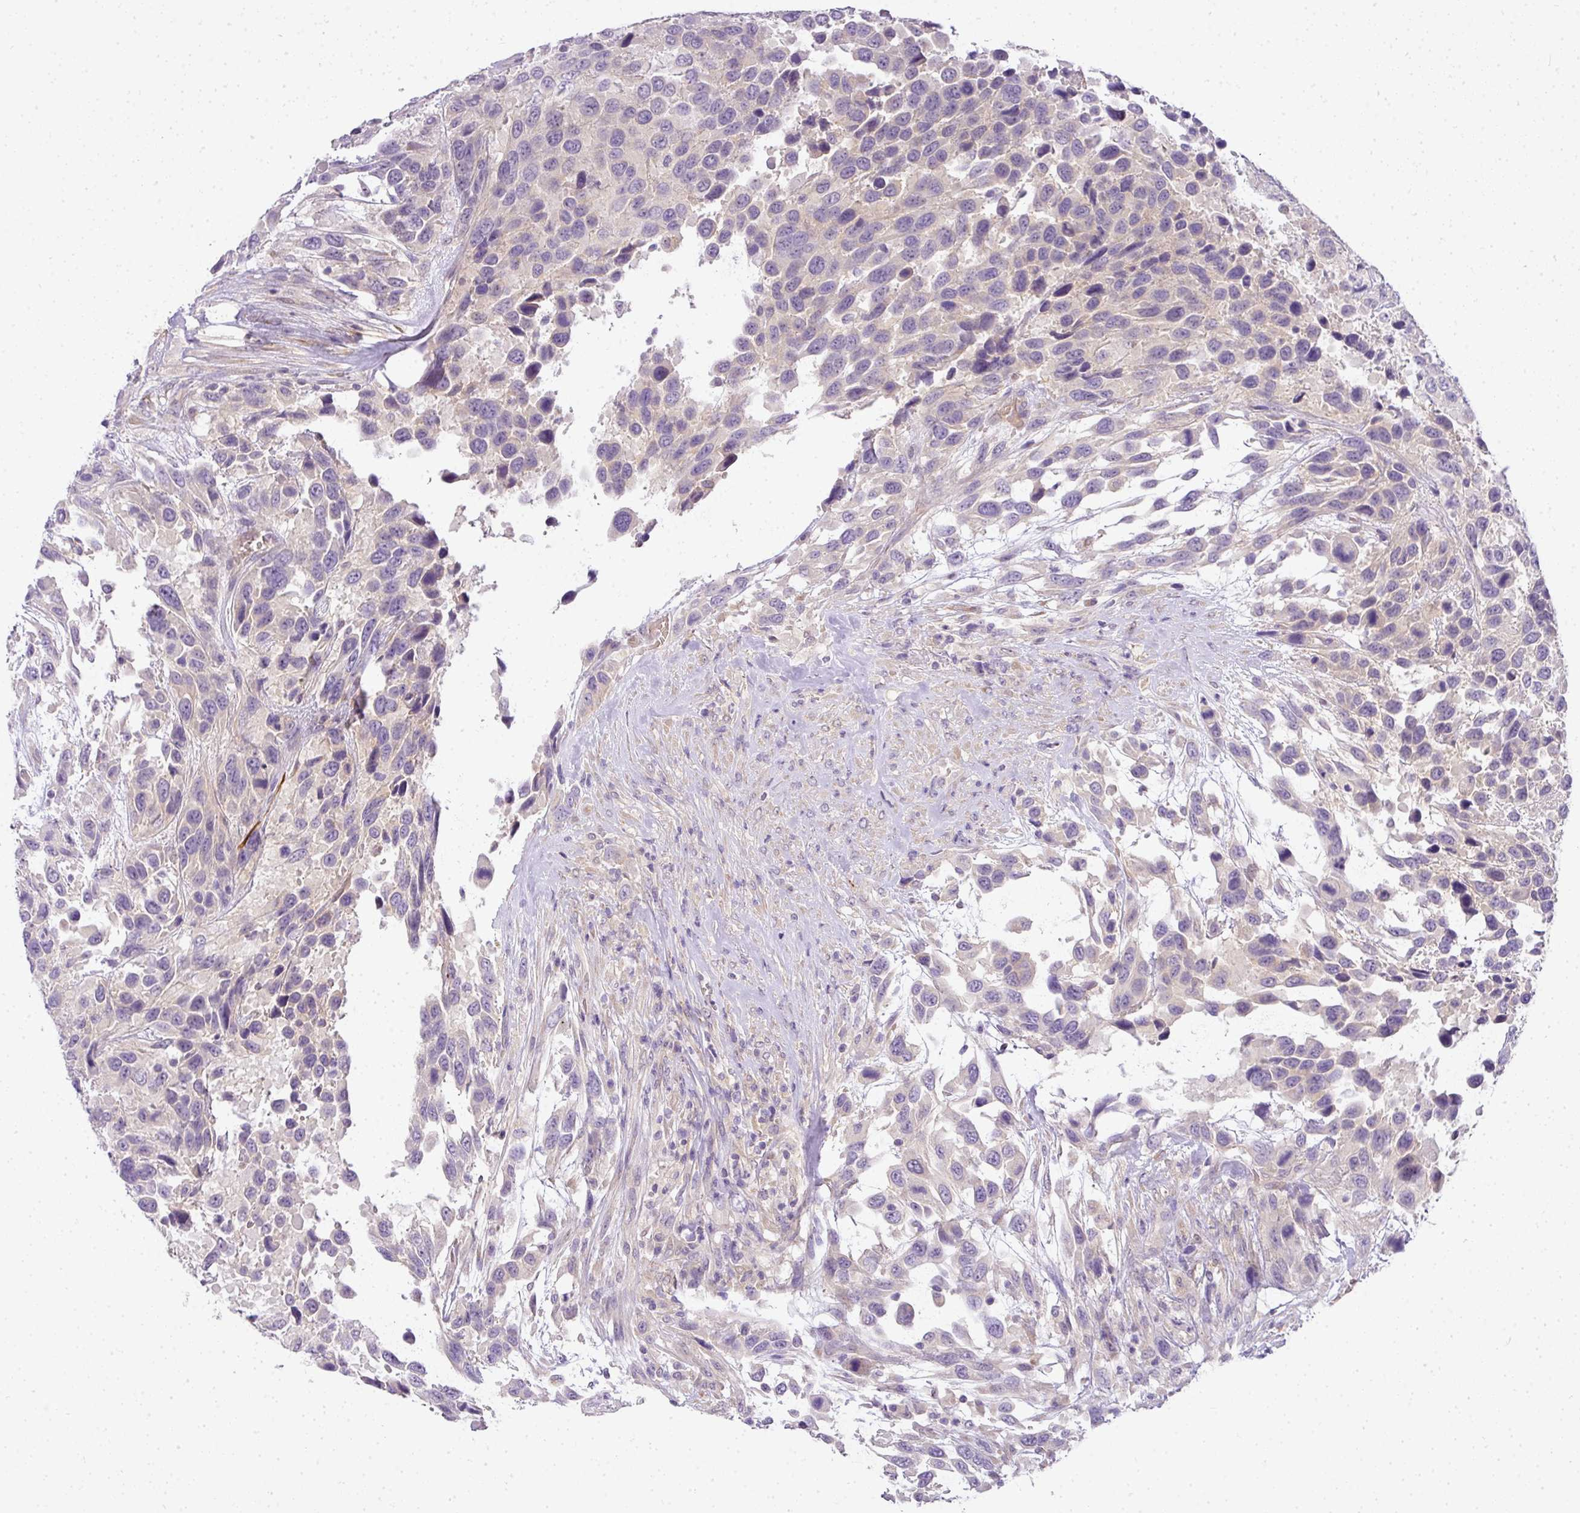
{"staining": {"intensity": "negative", "quantity": "none", "location": "none"}, "tissue": "urothelial cancer", "cell_type": "Tumor cells", "image_type": "cancer", "snomed": [{"axis": "morphology", "description": "Urothelial carcinoma, High grade"}, {"axis": "topography", "description": "Urinary bladder"}], "caption": "Immunohistochemistry (IHC) of urothelial cancer demonstrates no positivity in tumor cells. (Immunohistochemistry (IHC), brightfield microscopy, high magnification).", "gene": "ADH5", "patient": {"sex": "female", "age": 70}}